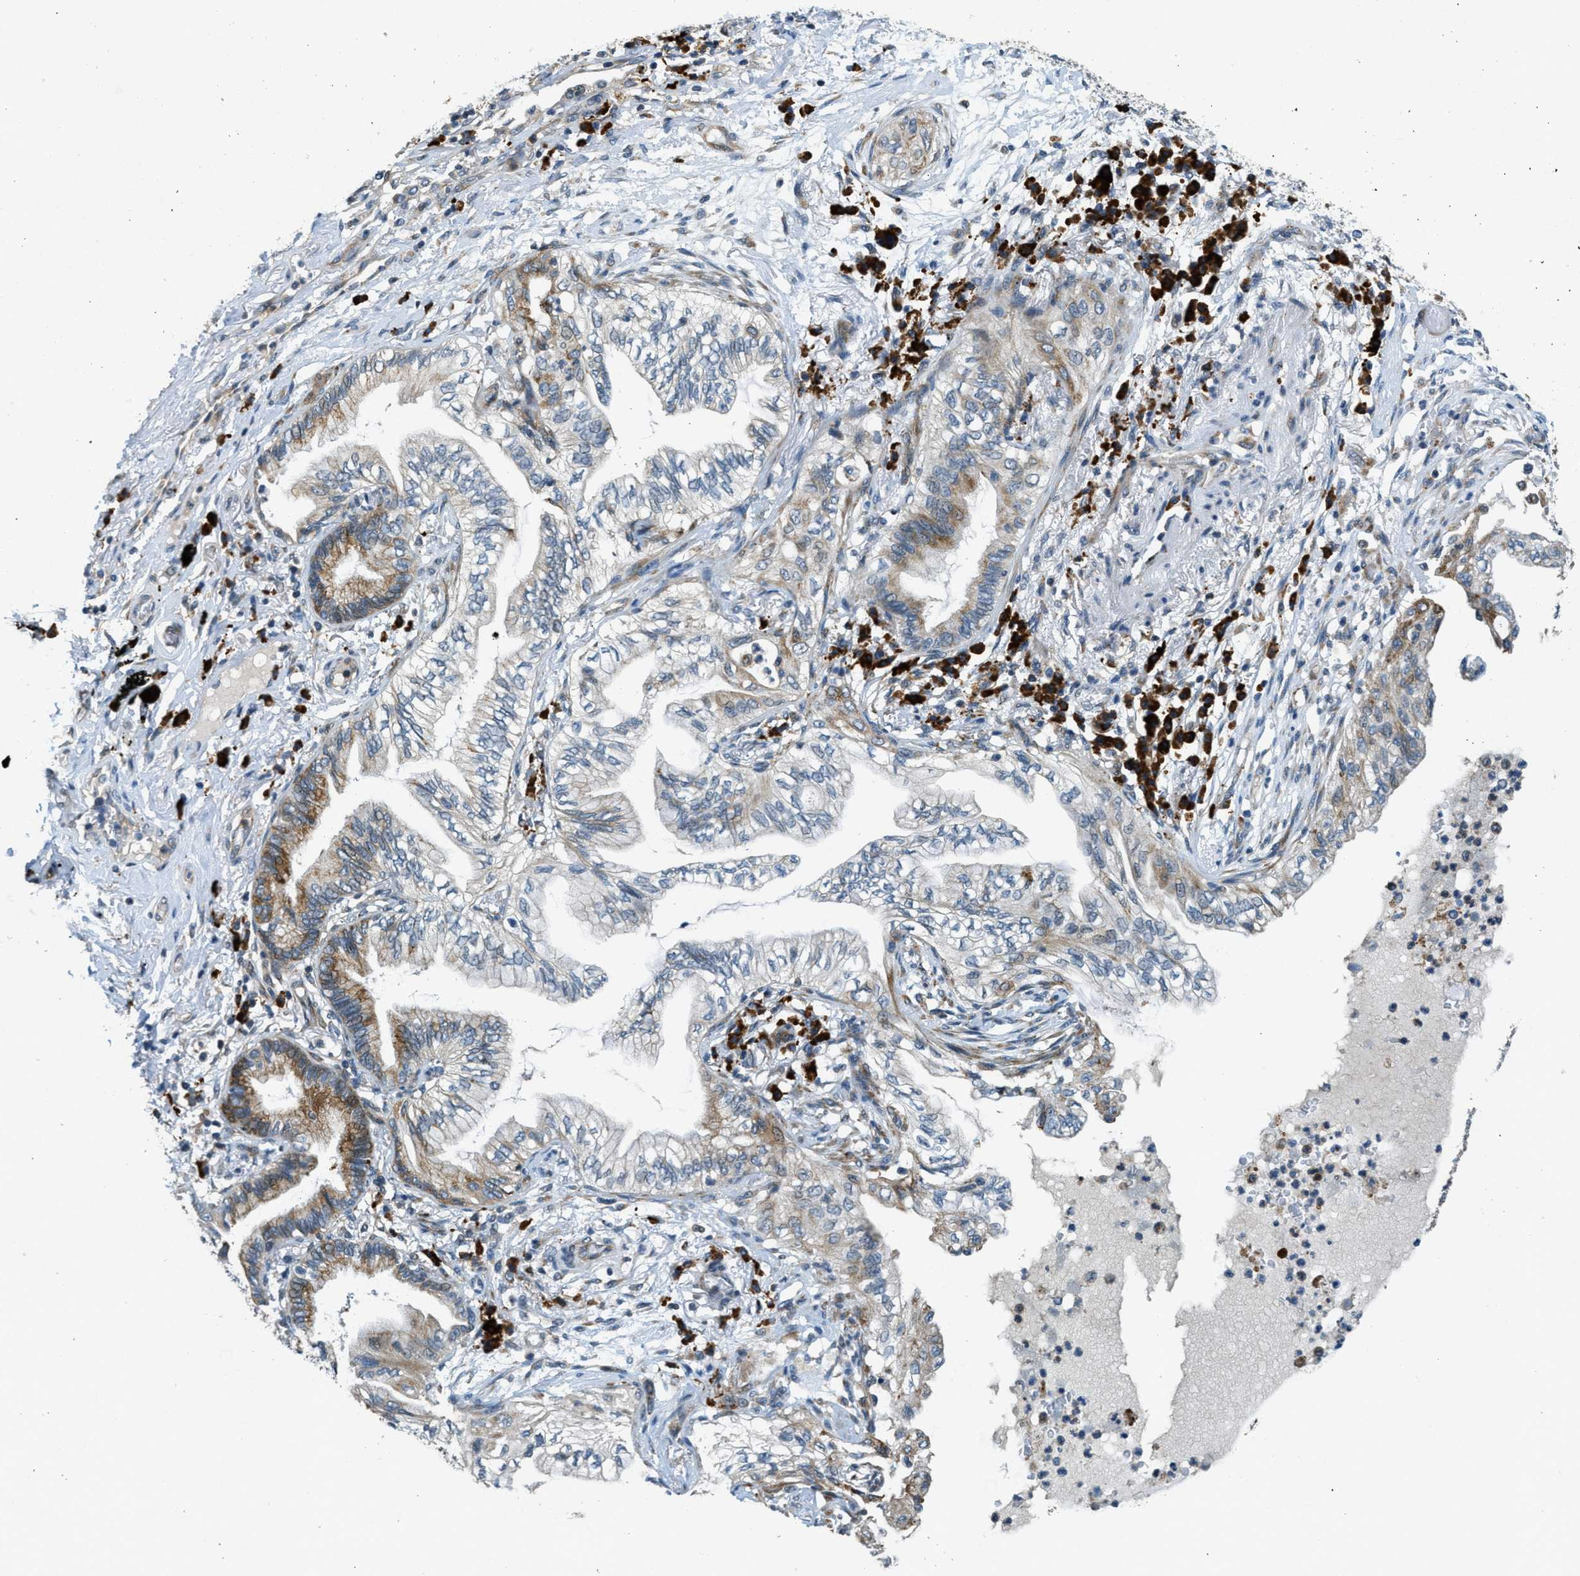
{"staining": {"intensity": "moderate", "quantity": "25%-75%", "location": "cytoplasmic/membranous"}, "tissue": "lung cancer", "cell_type": "Tumor cells", "image_type": "cancer", "snomed": [{"axis": "morphology", "description": "Normal tissue, NOS"}, {"axis": "morphology", "description": "Adenocarcinoma, NOS"}, {"axis": "topography", "description": "Bronchus"}, {"axis": "topography", "description": "Lung"}], "caption": "Lung adenocarcinoma stained with a protein marker shows moderate staining in tumor cells.", "gene": "HERC2", "patient": {"sex": "female", "age": 70}}